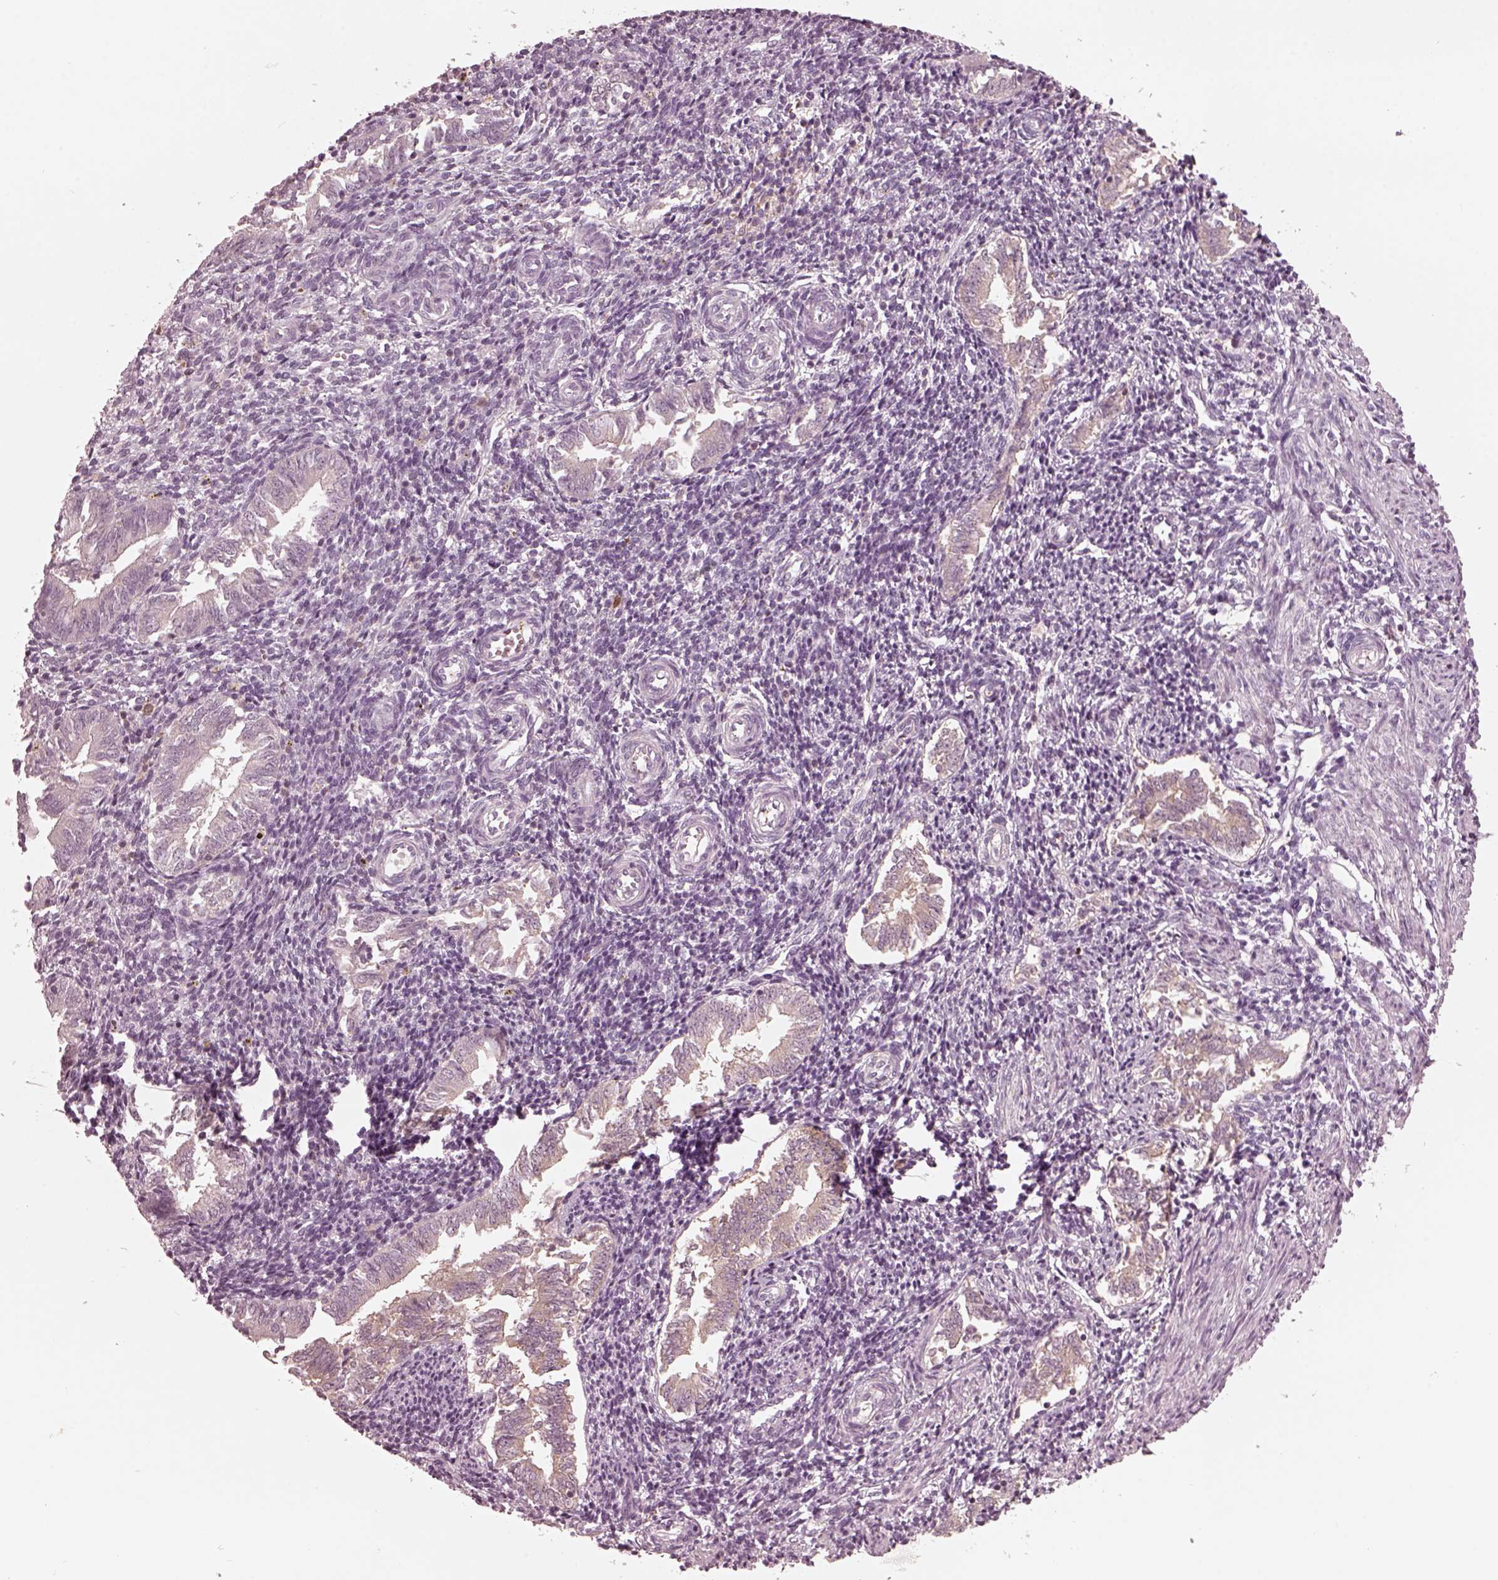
{"staining": {"intensity": "negative", "quantity": "none", "location": "none"}, "tissue": "endometrium", "cell_type": "Cells in endometrial stroma", "image_type": "normal", "snomed": [{"axis": "morphology", "description": "Normal tissue, NOS"}, {"axis": "topography", "description": "Endometrium"}], "caption": "DAB immunohistochemical staining of unremarkable endometrium reveals no significant staining in cells in endometrial stroma.", "gene": "PSTPIP2", "patient": {"sex": "female", "age": 25}}